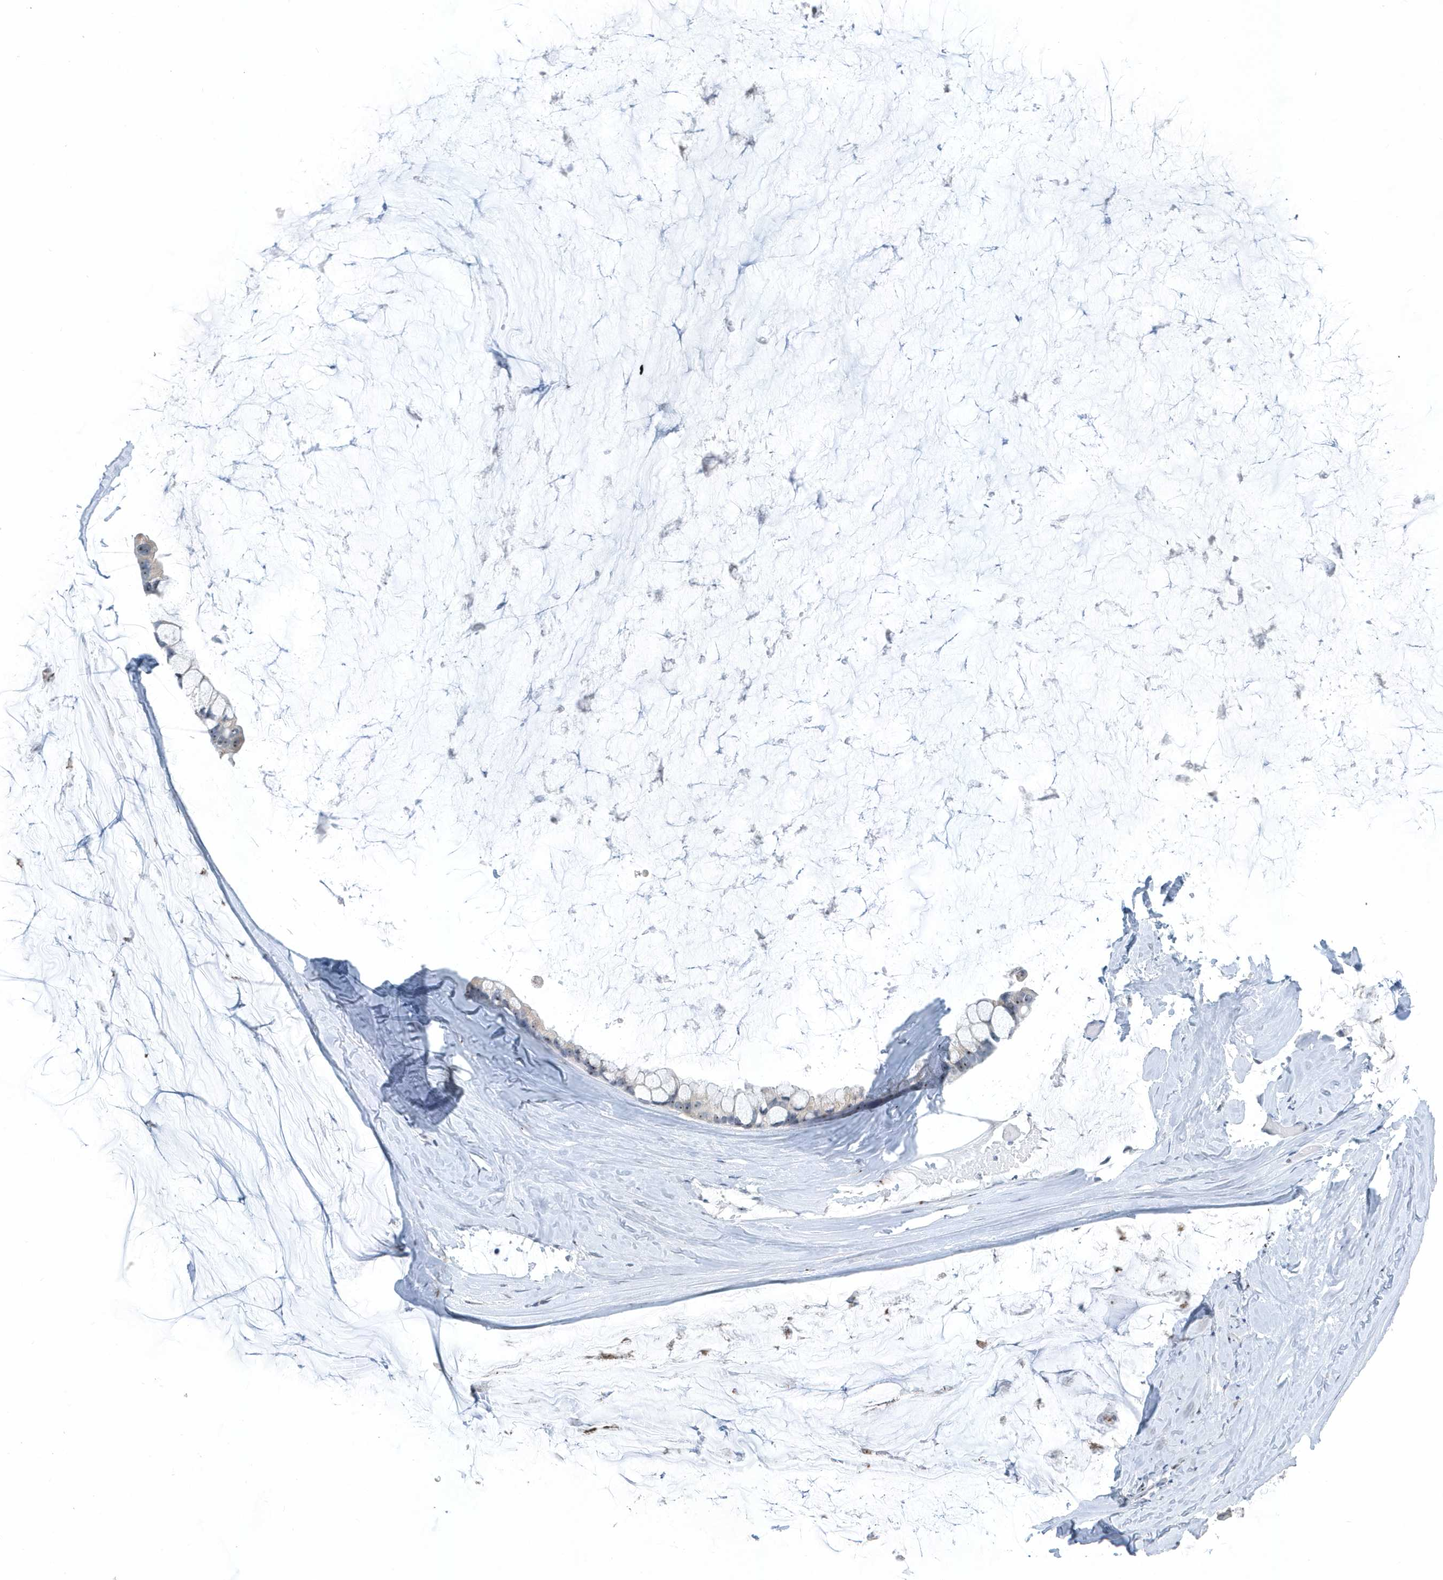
{"staining": {"intensity": "negative", "quantity": "none", "location": "none"}, "tissue": "ovarian cancer", "cell_type": "Tumor cells", "image_type": "cancer", "snomed": [{"axis": "morphology", "description": "Cystadenocarcinoma, mucinous, NOS"}, {"axis": "topography", "description": "Ovary"}], "caption": "DAB (3,3'-diaminobenzidine) immunohistochemical staining of human ovarian cancer exhibits no significant positivity in tumor cells. The staining was performed using DAB to visualize the protein expression in brown, while the nuclei were stained in blue with hematoxylin (Magnification: 20x).", "gene": "RPF2", "patient": {"sex": "female", "age": 39}}